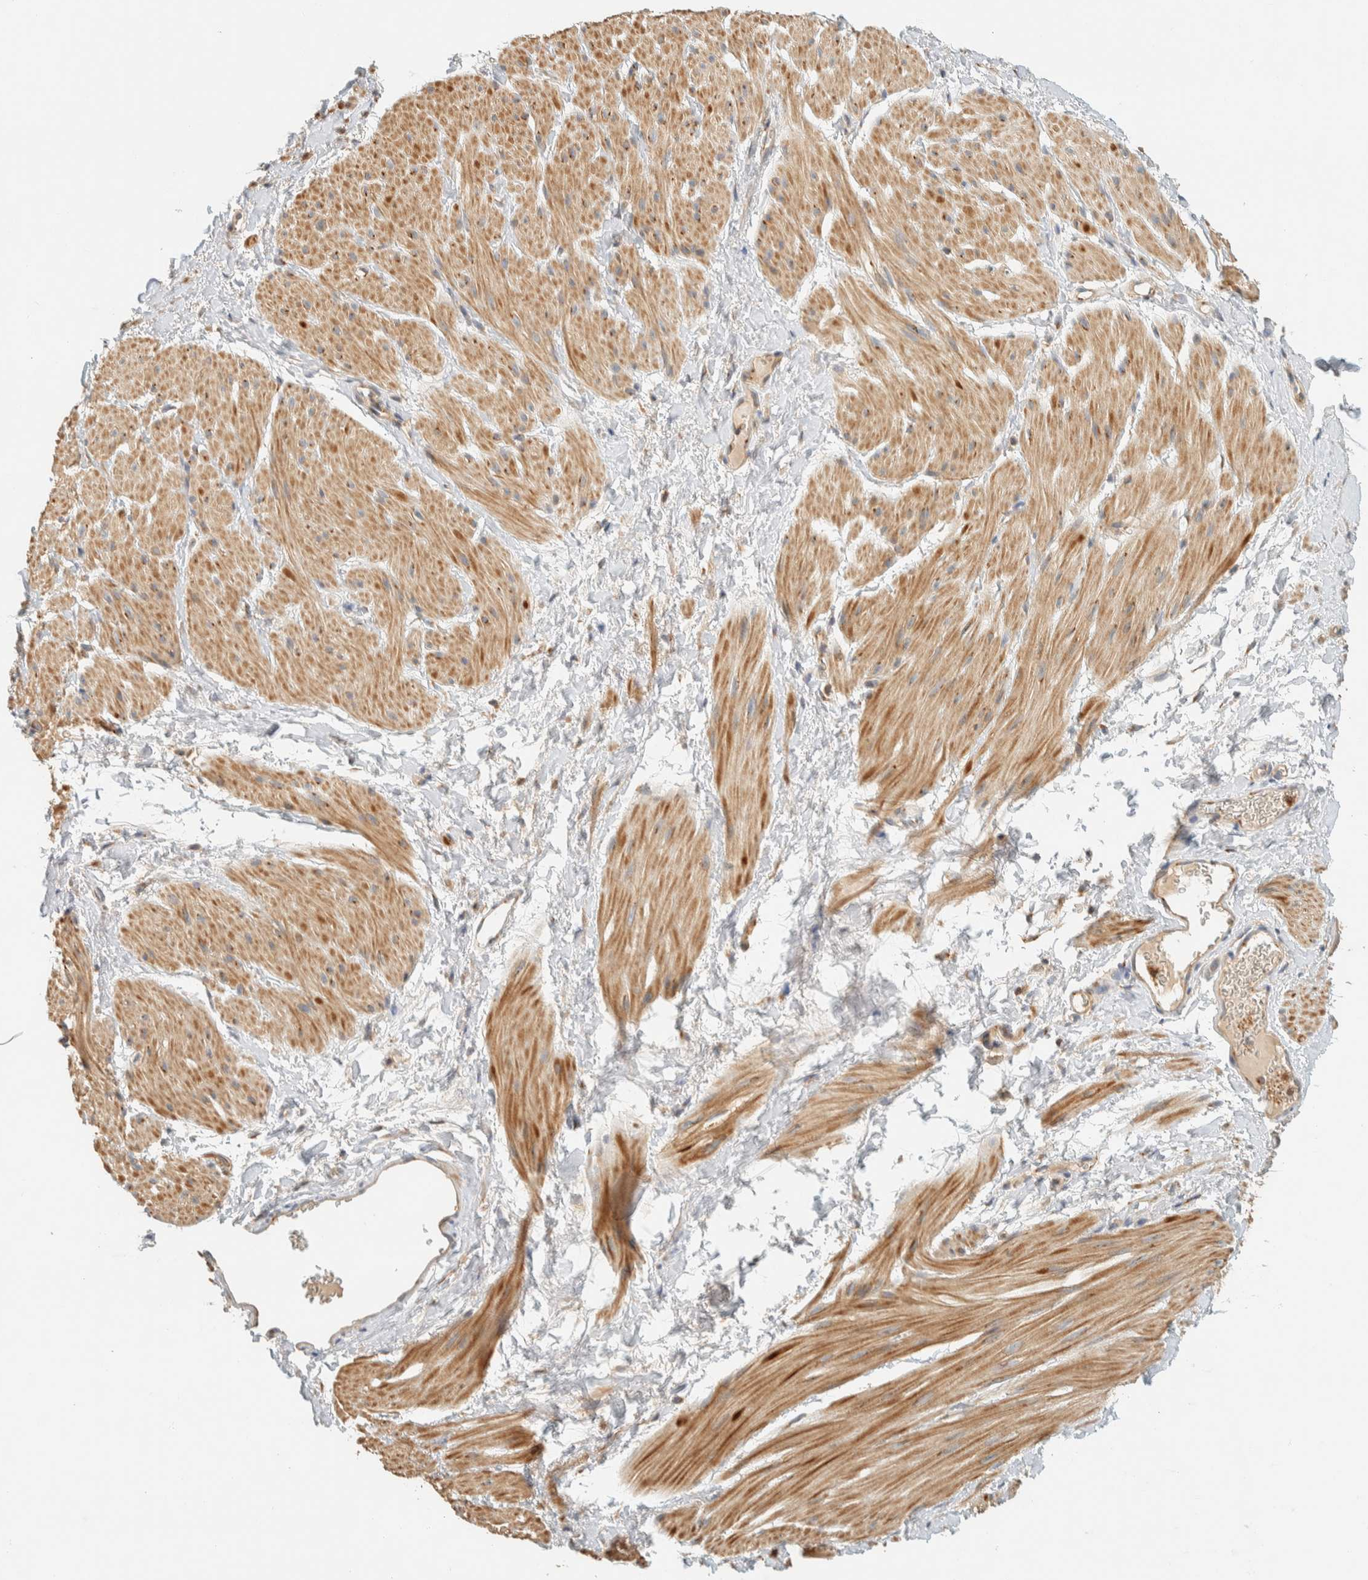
{"staining": {"intensity": "moderate", "quantity": "25%-75%", "location": "cytoplasmic/membranous"}, "tissue": "smooth muscle", "cell_type": "Smooth muscle cells", "image_type": "normal", "snomed": [{"axis": "morphology", "description": "Normal tissue, NOS"}, {"axis": "topography", "description": "Smooth muscle"}], "caption": "Immunohistochemistry (DAB (3,3'-diaminobenzidine)) staining of normal human smooth muscle displays moderate cytoplasmic/membranous protein positivity in about 25%-75% of smooth muscle cells.", "gene": "ARFGEF1", "patient": {"sex": "male", "age": 16}}